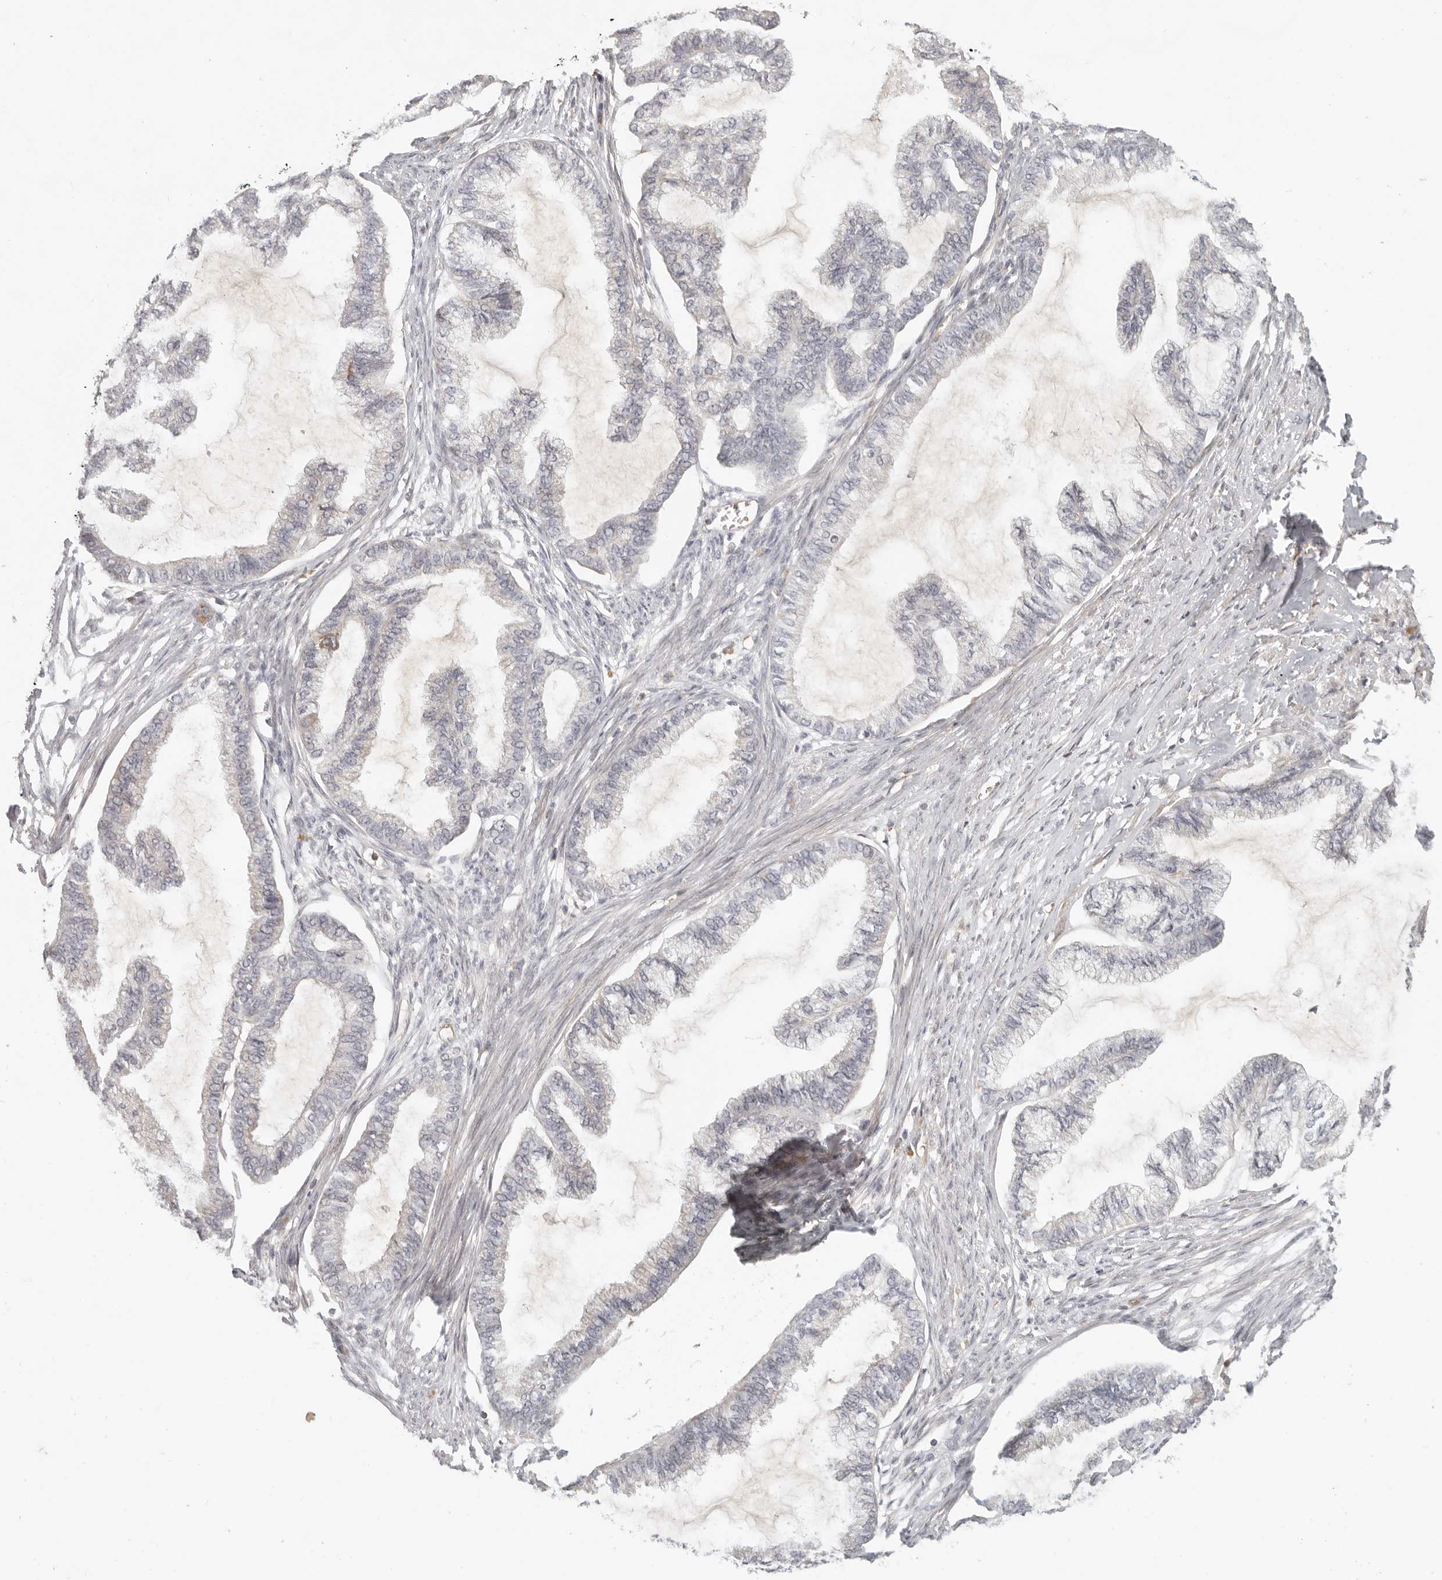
{"staining": {"intensity": "negative", "quantity": "none", "location": "none"}, "tissue": "endometrial cancer", "cell_type": "Tumor cells", "image_type": "cancer", "snomed": [{"axis": "morphology", "description": "Adenocarcinoma, NOS"}, {"axis": "topography", "description": "Endometrium"}], "caption": "This is a photomicrograph of immunohistochemistry (IHC) staining of endometrial adenocarcinoma, which shows no staining in tumor cells.", "gene": "AHDC1", "patient": {"sex": "female", "age": 86}}